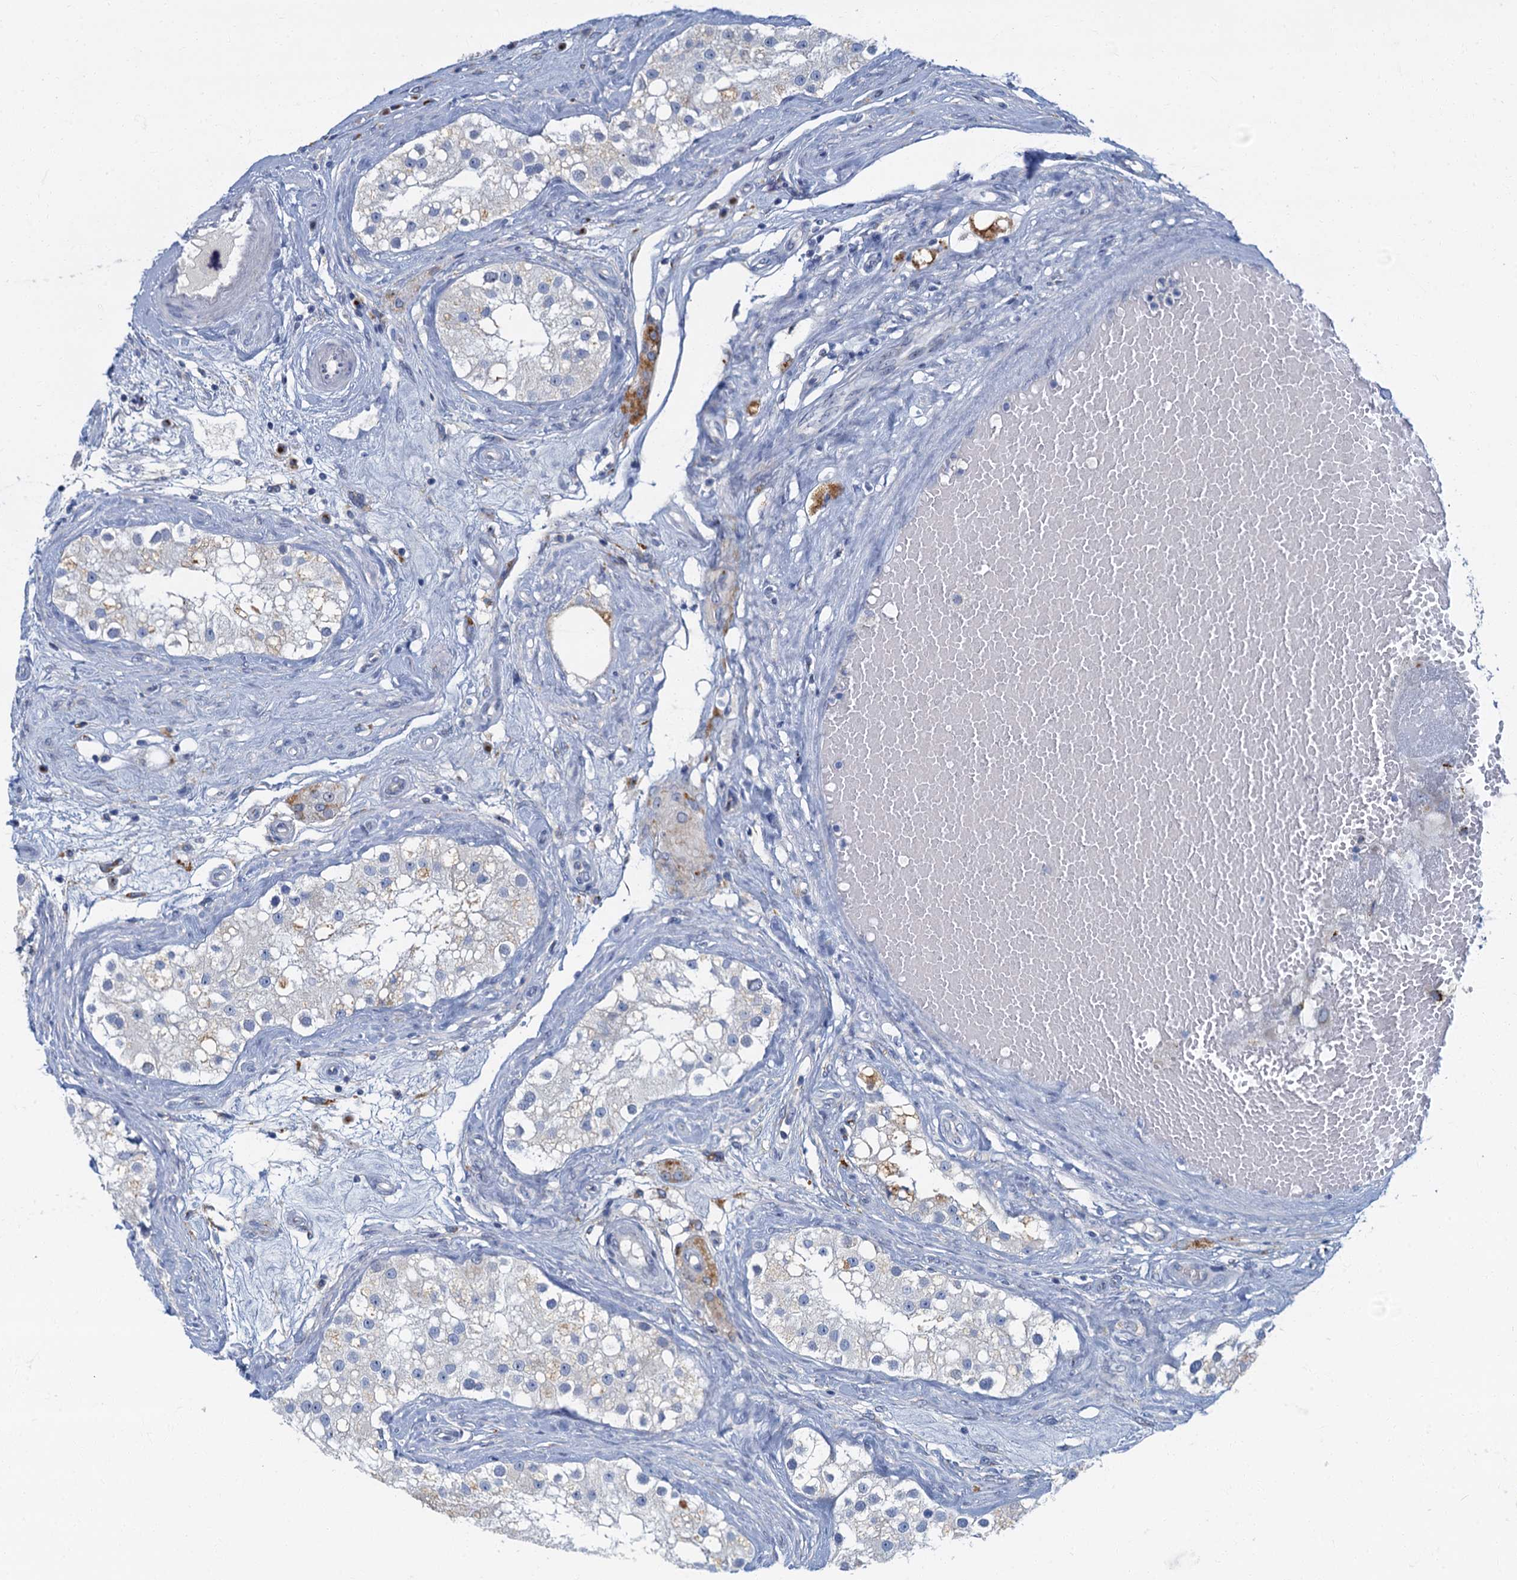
{"staining": {"intensity": "negative", "quantity": "none", "location": "none"}, "tissue": "testis", "cell_type": "Cells in seminiferous ducts", "image_type": "normal", "snomed": [{"axis": "morphology", "description": "Normal tissue, NOS"}, {"axis": "topography", "description": "Testis"}], "caption": "Immunohistochemistry (IHC) of unremarkable testis shows no staining in cells in seminiferous ducts. The staining was performed using DAB to visualize the protein expression in brown, while the nuclei were stained in blue with hematoxylin (Magnification: 20x).", "gene": "LYPD3", "patient": {"sex": "male", "age": 84}}